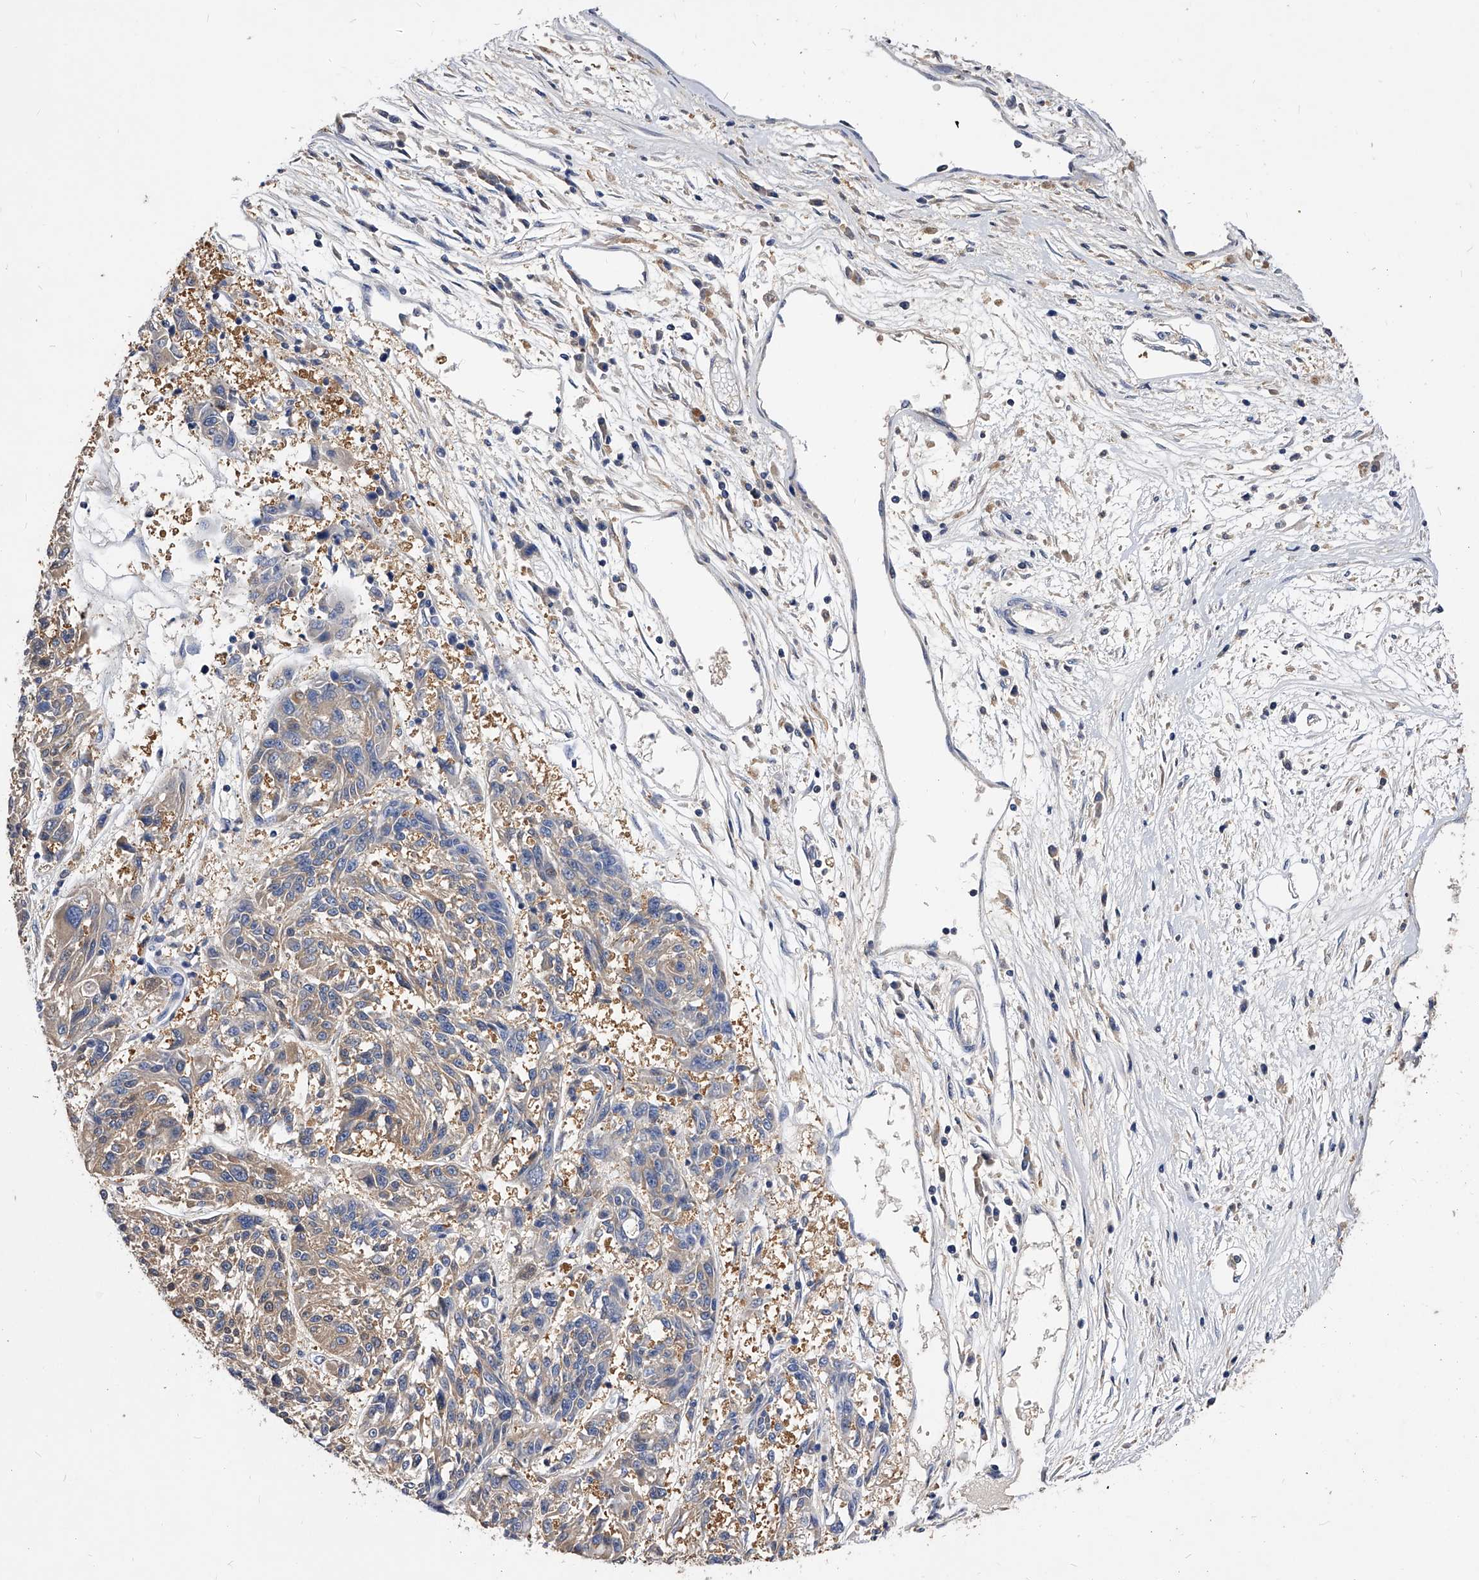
{"staining": {"intensity": "weak", "quantity": "25%-75%", "location": "cytoplasmic/membranous"}, "tissue": "melanoma", "cell_type": "Tumor cells", "image_type": "cancer", "snomed": [{"axis": "morphology", "description": "Malignant melanoma, NOS"}, {"axis": "topography", "description": "Skin"}], "caption": "Malignant melanoma stained with immunohistochemistry (IHC) shows weak cytoplasmic/membranous positivity in about 25%-75% of tumor cells.", "gene": "APEH", "patient": {"sex": "male", "age": 53}}